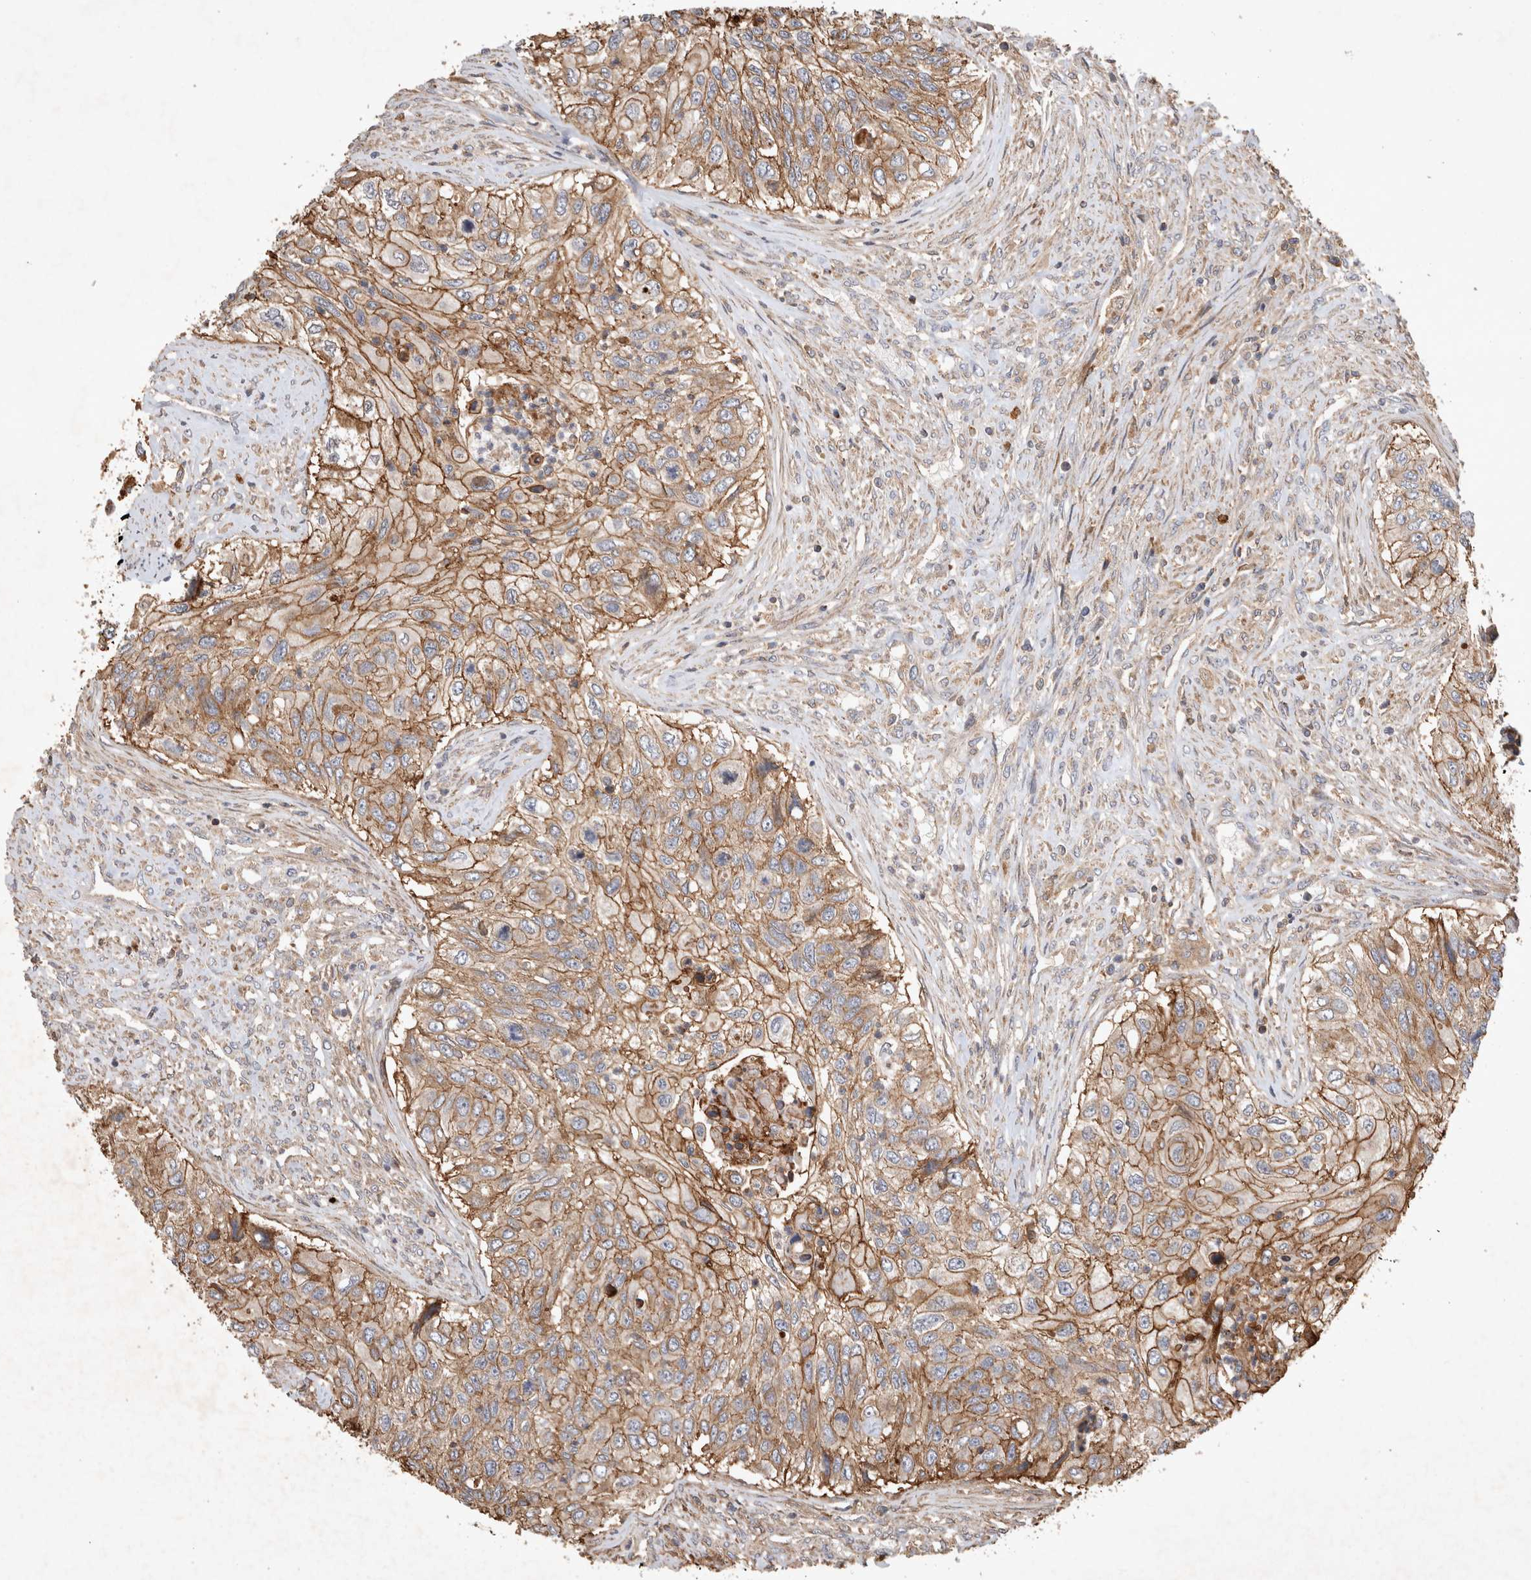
{"staining": {"intensity": "moderate", "quantity": ">75%", "location": "cytoplasmic/membranous"}, "tissue": "urothelial cancer", "cell_type": "Tumor cells", "image_type": "cancer", "snomed": [{"axis": "morphology", "description": "Urothelial carcinoma, High grade"}, {"axis": "topography", "description": "Urinary bladder"}], "caption": "This histopathology image demonstrates urothelial carcinoma (high-grade) stained with immunohistochemistry (IHC) to label a protein in brown. The cytoplasmic/membranous of tumor cells show moderate positivity for the protein. Nuclei are counter-stained blue.", "gene": "SERAC1", "patient": {"sex": "female", "age": 60}}